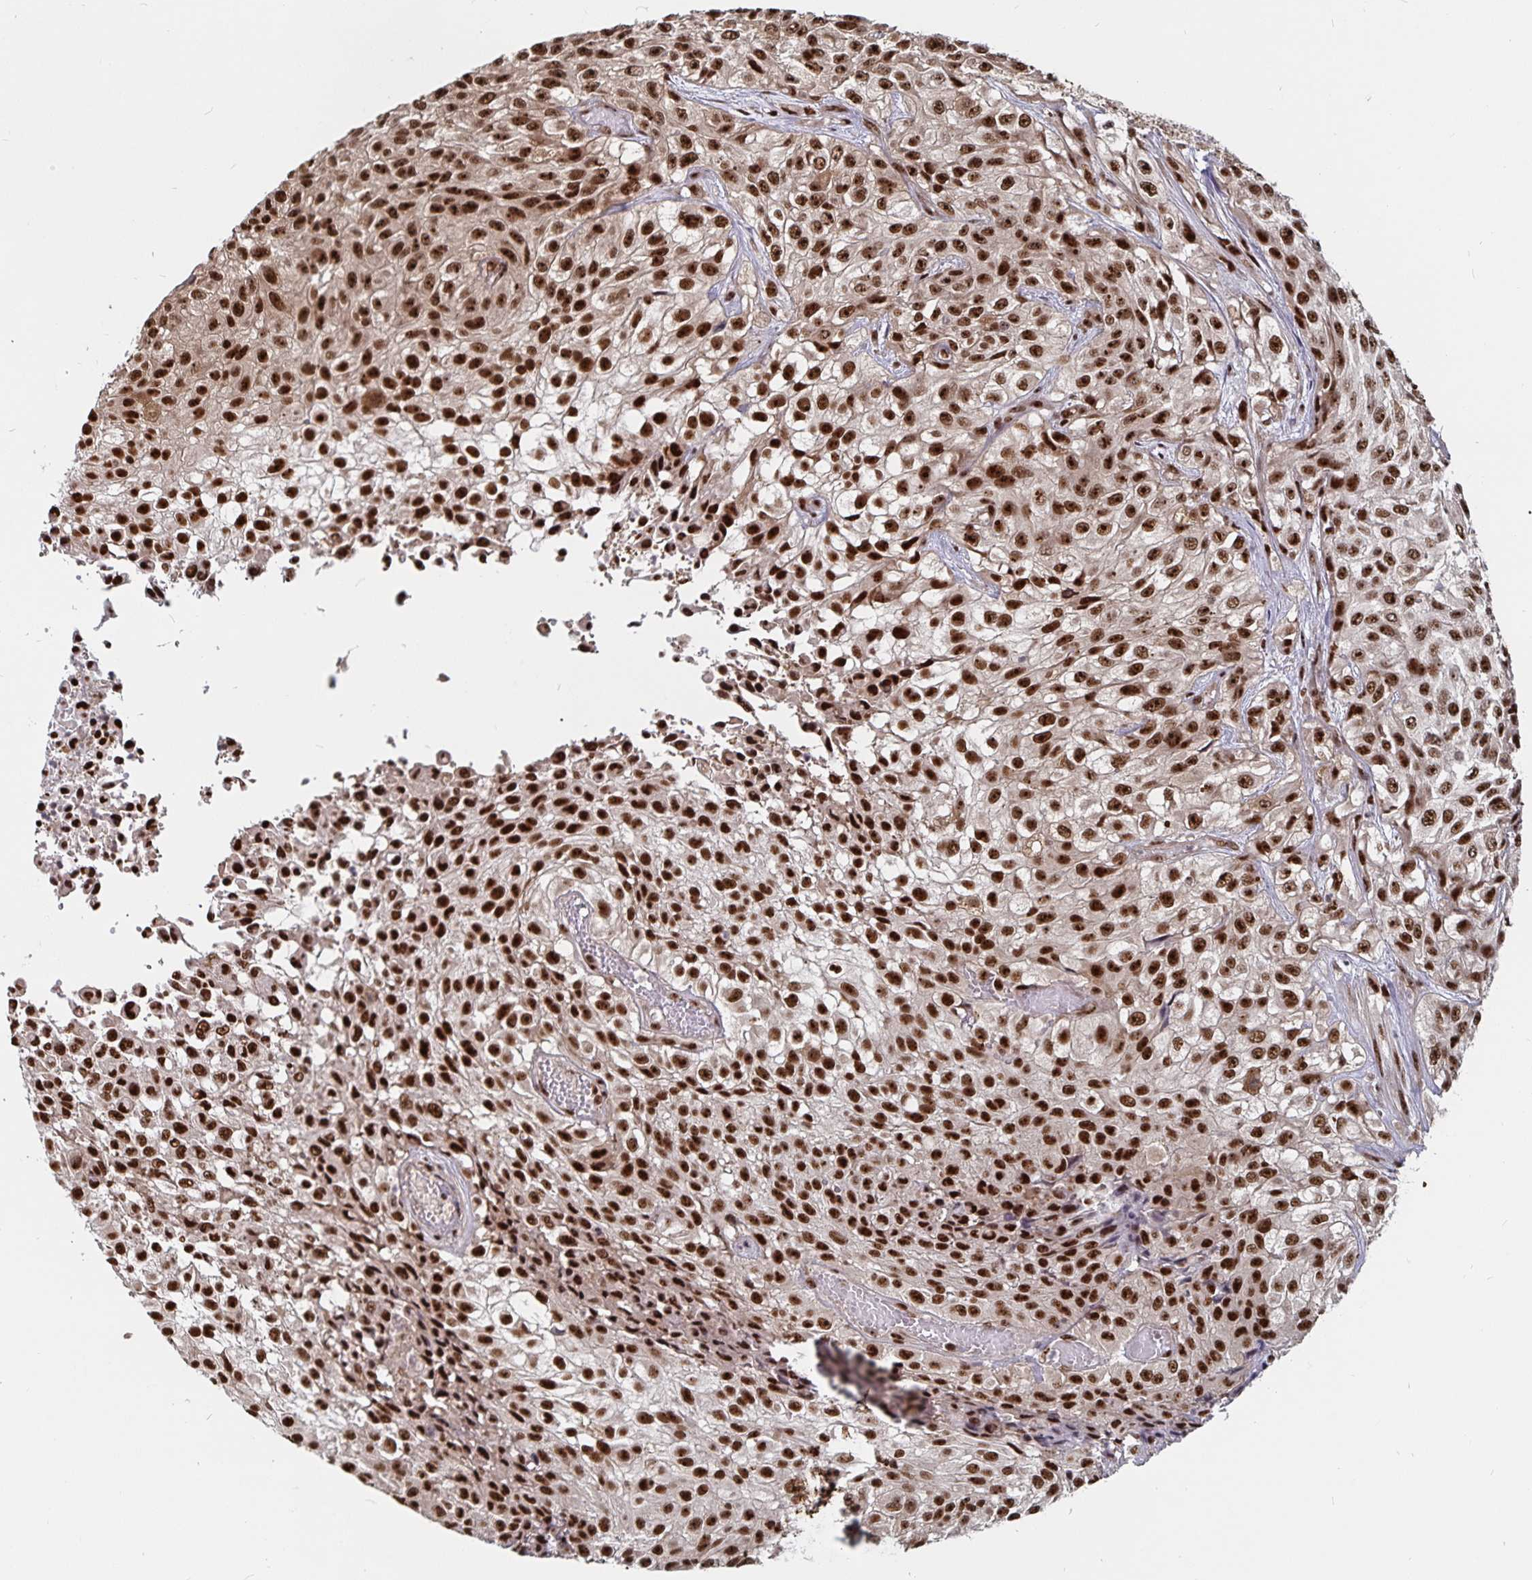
{"staining": {"intensity": "strong", "quantity": ">75%", "location": "nuclear"}, "tissue": "urothelial cancer", "cell_type": "Tumor cells", "image_type": "cancer", "snomed": [{"axis": "morphology", "description": "Urothelial carcinoma, High grade"}, {"axis": "topography", "description": "Urinary bladder"}], "caption": "A histopathology image showing strong nuclear expression in approximately >75% of tumor cells in urothelial carcinoma (high-grade), as visualized by brown immunohistochemical staining.", "gene": "LAS1L", "patient": {"sex": "male", "age": 56}}